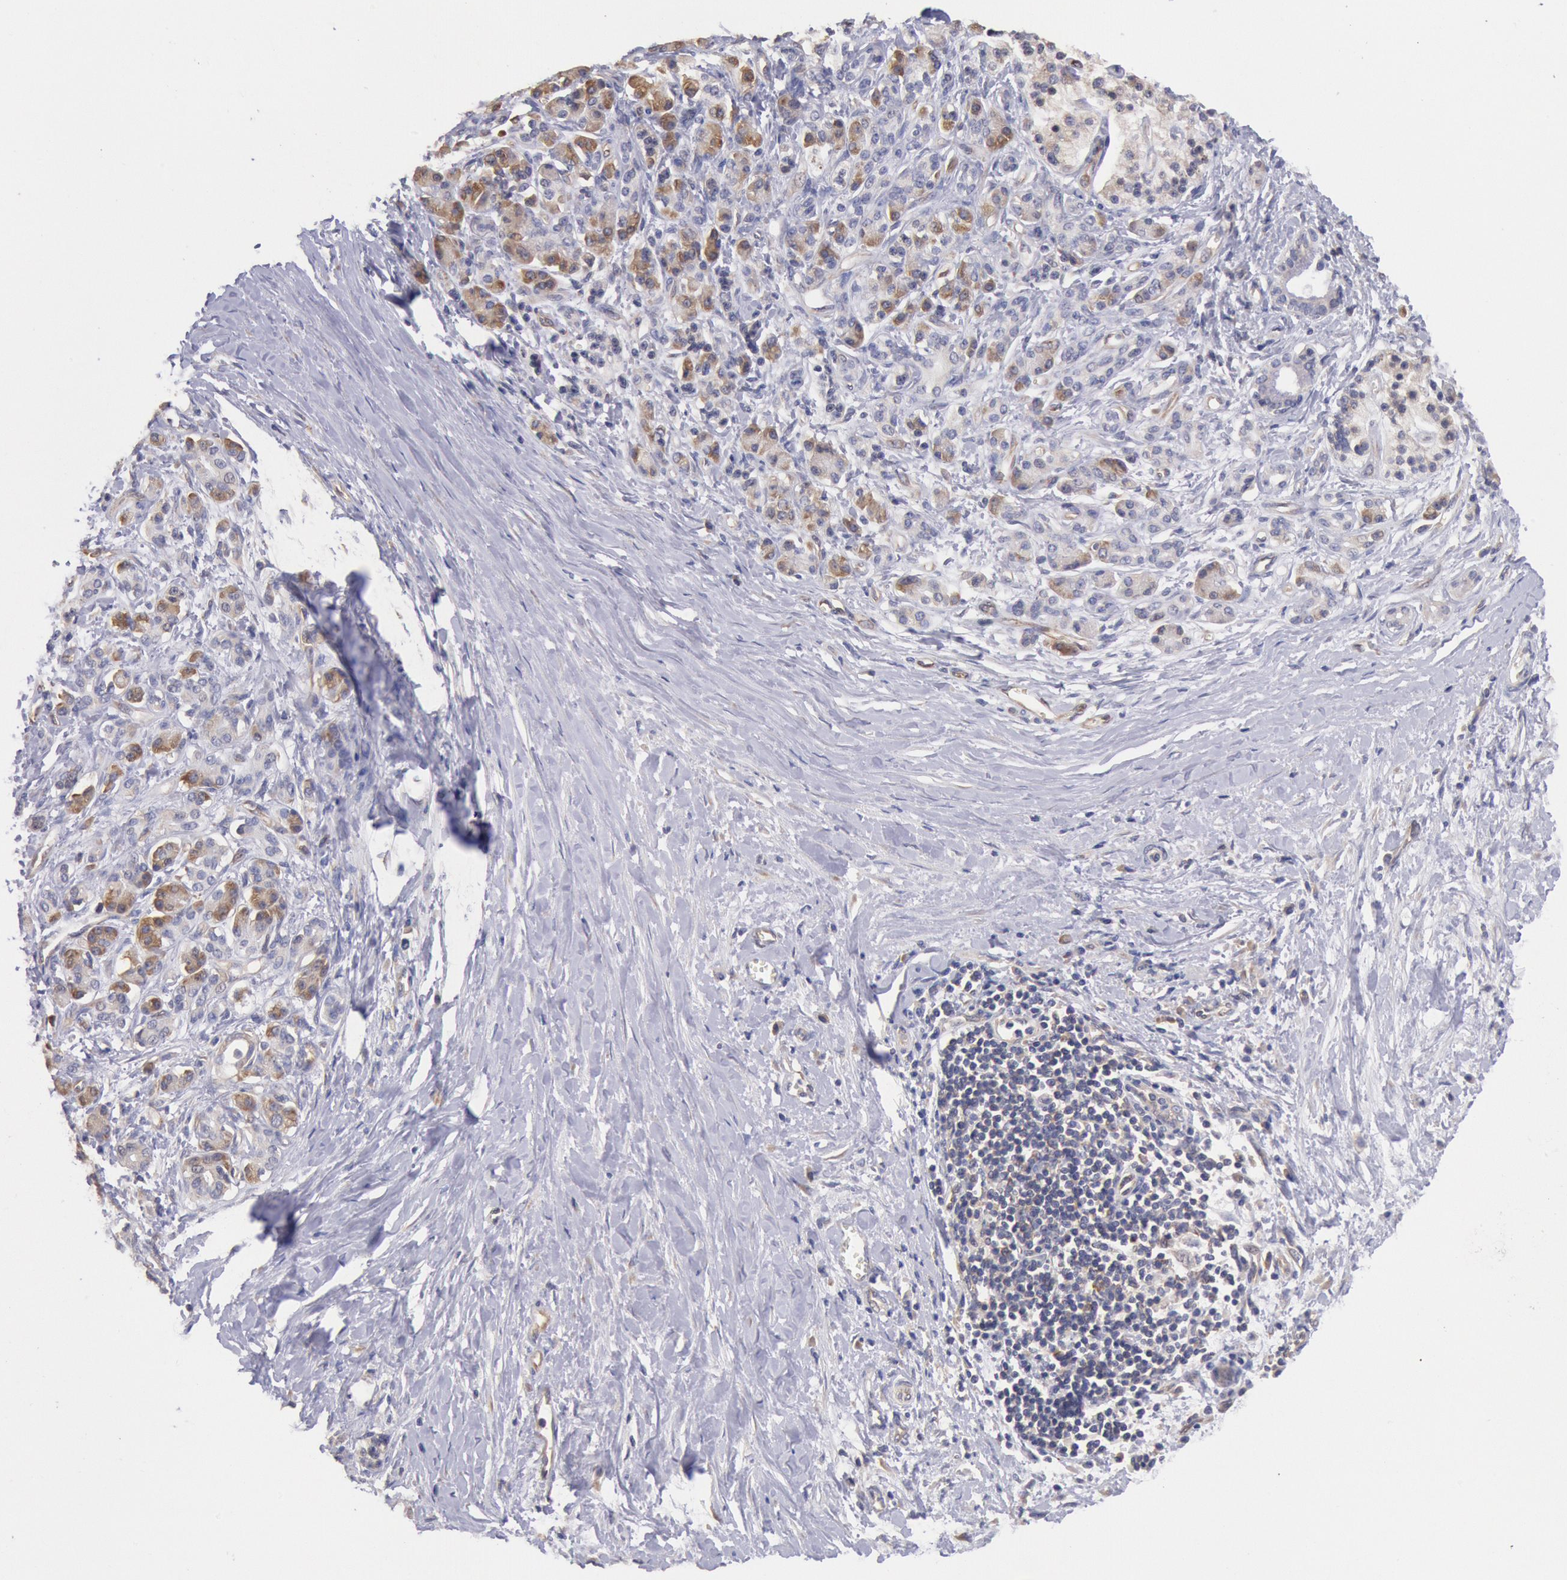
{"staining": {"intensity": "moderate", "quantity": "25%-75%", "location": "cytoplasmic/membranous"}, "tissue": "pancreatic cancer", "cell_type": "Tumor cells", "image_type": "cancer", "snomed": [{"axis": "morphology", "description": "Adenocarcinoma, NOS"}, {"axis": "topography", "description": "Pancreas"}], "caption": "Adenocarcinoma (pancreatic) was stained to show a protein in brown. There is medium levels of moderate cytoplasmic/membranous expression in approximately 25%-75% of tumor cells.", "gene": "DRG1", "patient": {"sex": "male", "age": 59}}